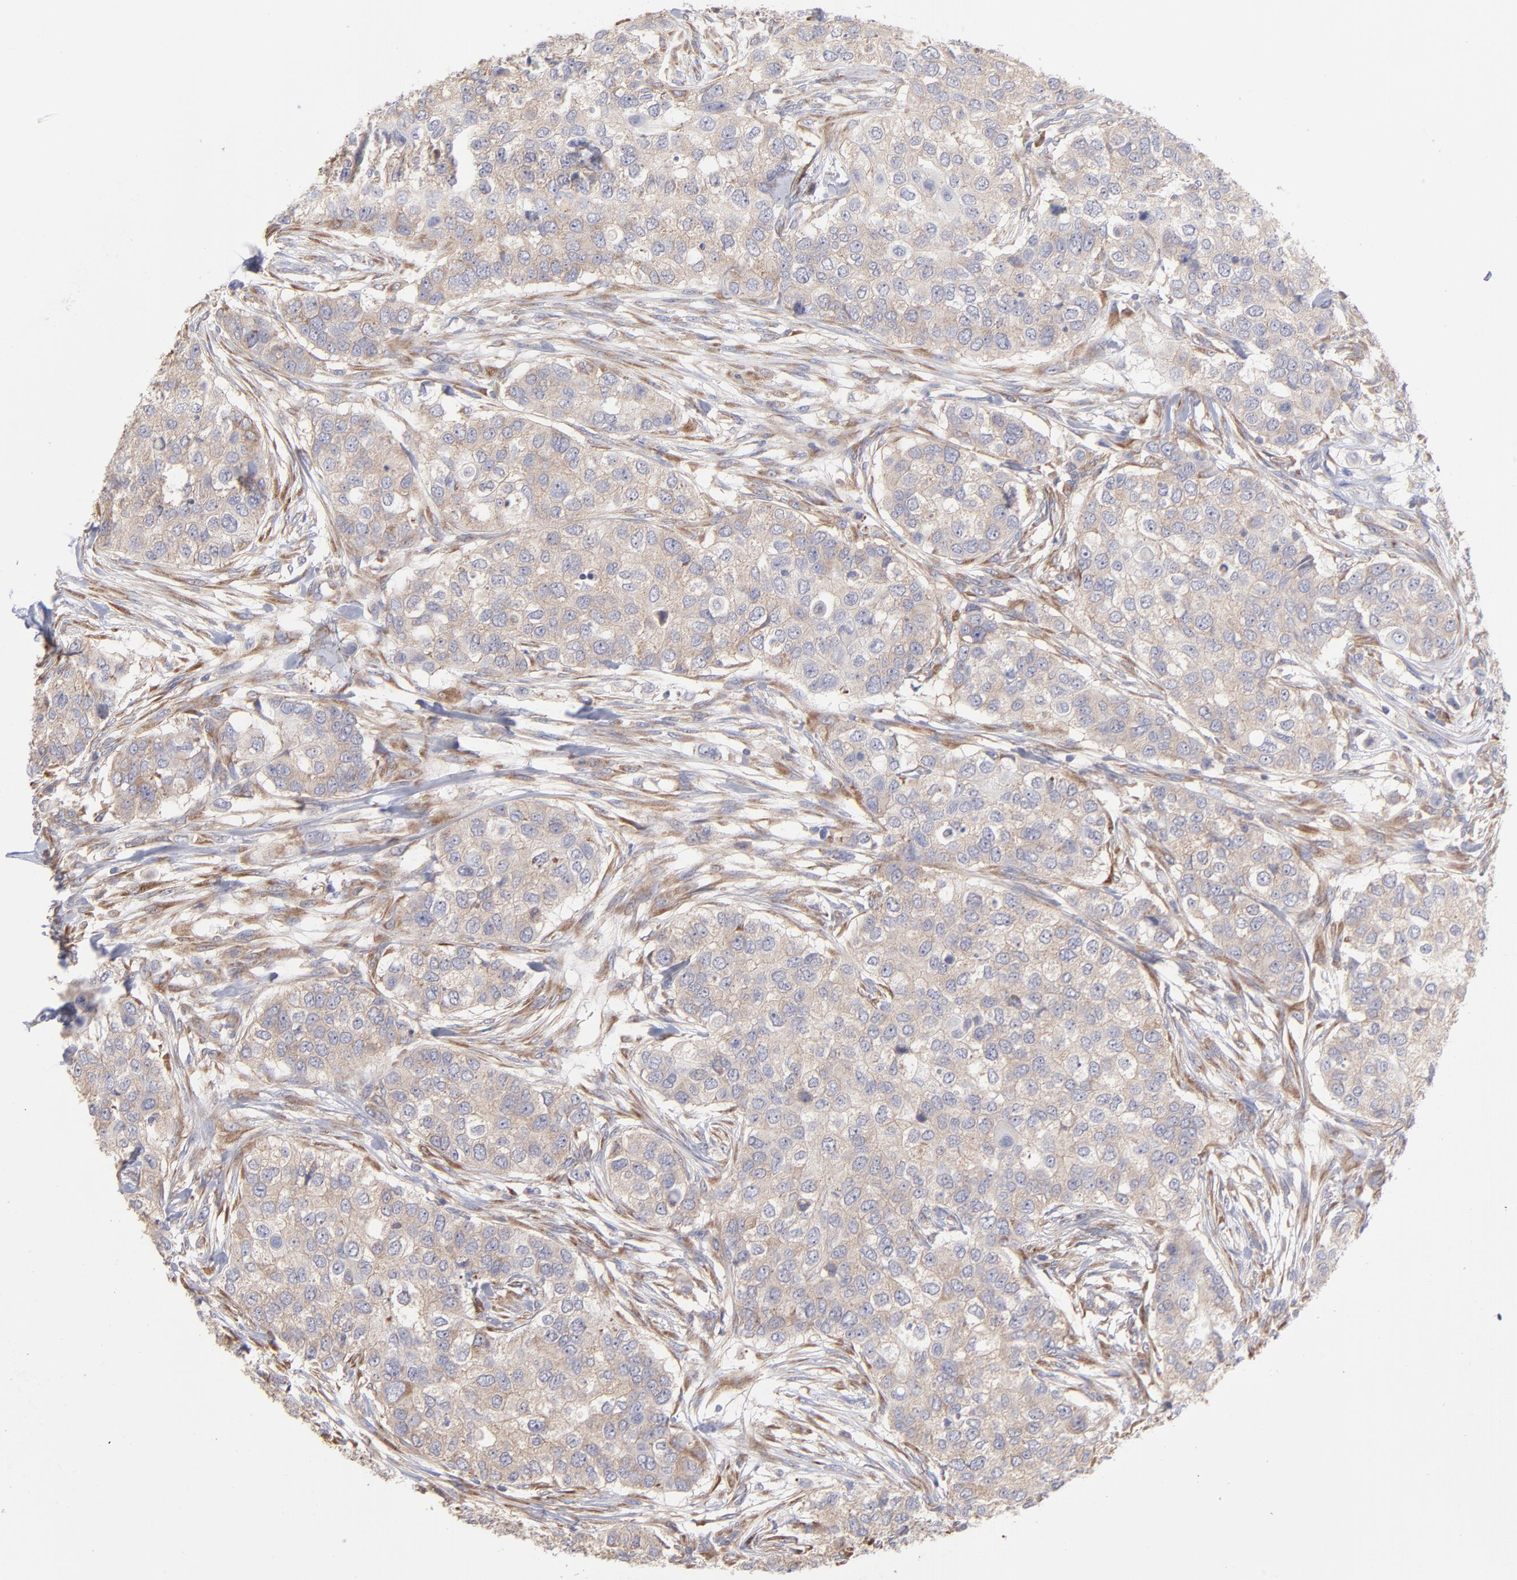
{"staining": {"intensity": "negative", "quantity": "none", "location": "none"}, "tissue": "breast cancer", "cell_type": "Tumor cells", "image_type": "cancer", "snomed": [{"axis": "morphology", "description": "Normal tissue, NOS"}, {"axis": "morphology", "description": "Duct carcinoma"}, {"axis": "topography", "description": "Breast"}], "caption": "A high-resolution image shows IHC staining of breast cancer (invasive ductal carcinoma), which displays no significant expression in tumor cells. (Stains: DAB (3,3'-diaminobenzidine) immunohistochemistry (IHC) with hematoxylin counter stain, Microscopy: brightfield microscopy at high magnification).", "gene": "RPLP0", "patient": {"sex": "female", "age": 49}}